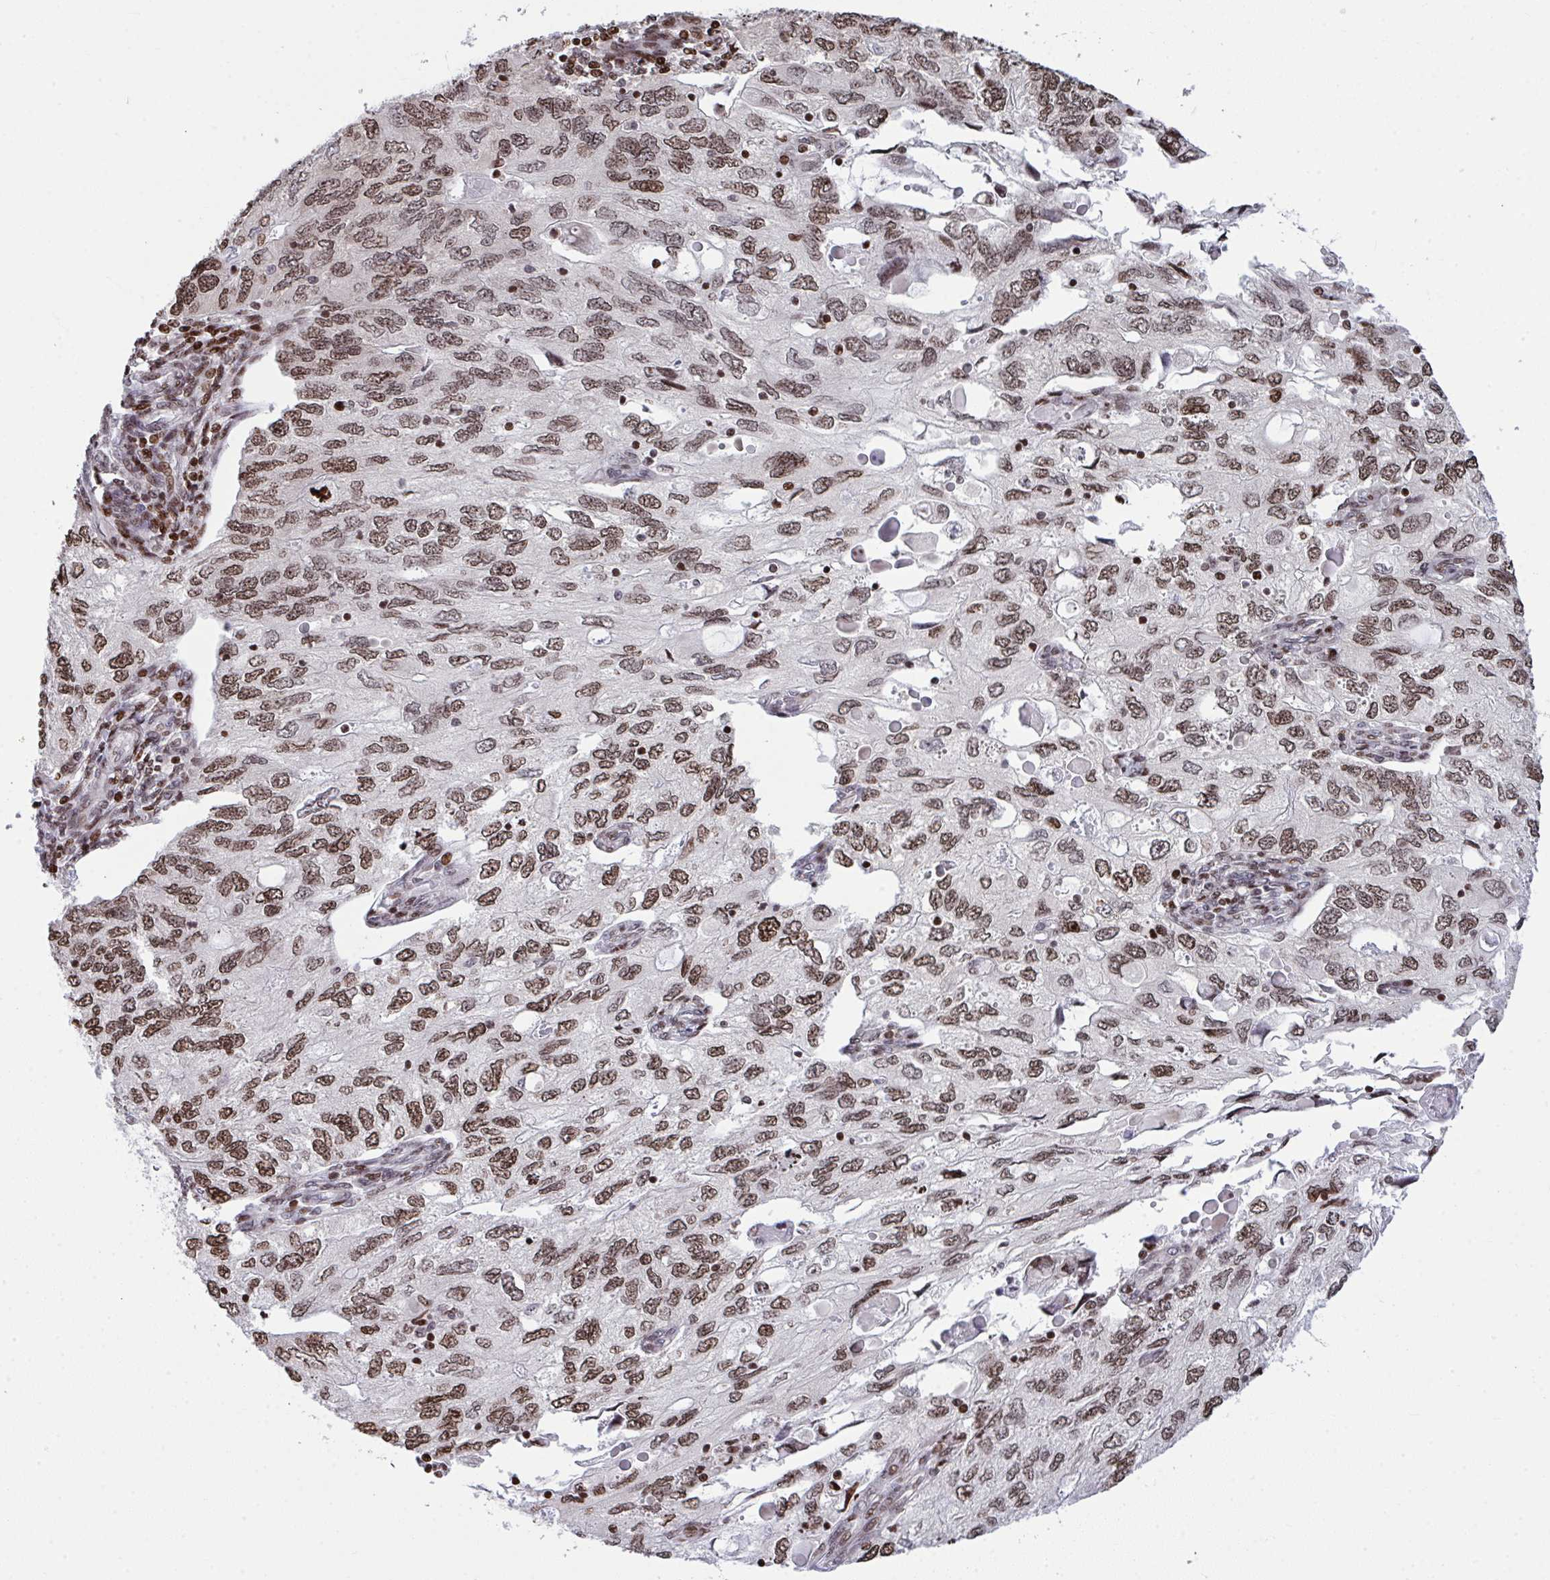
{"staining": {"intensity": "moderate", "quantity": ">75%", "location": "nuclear"}, "tissue": "endometrial cancer", "cell_type": "Tumor cells", "image_type": "cancer", "snomed": [{"axis": "morphology", "description": "Carcinoma, NOS"}, {"axis": "topography", "description": "Uterus"}], "caption": "Immunohistochemical staining of endometrial cancer demonstrates moderate nuclear protein positivity in about >75% of tumor cells.", "gene": "RAPGEF5", "patient": {"sex": "female", "age": 76}}